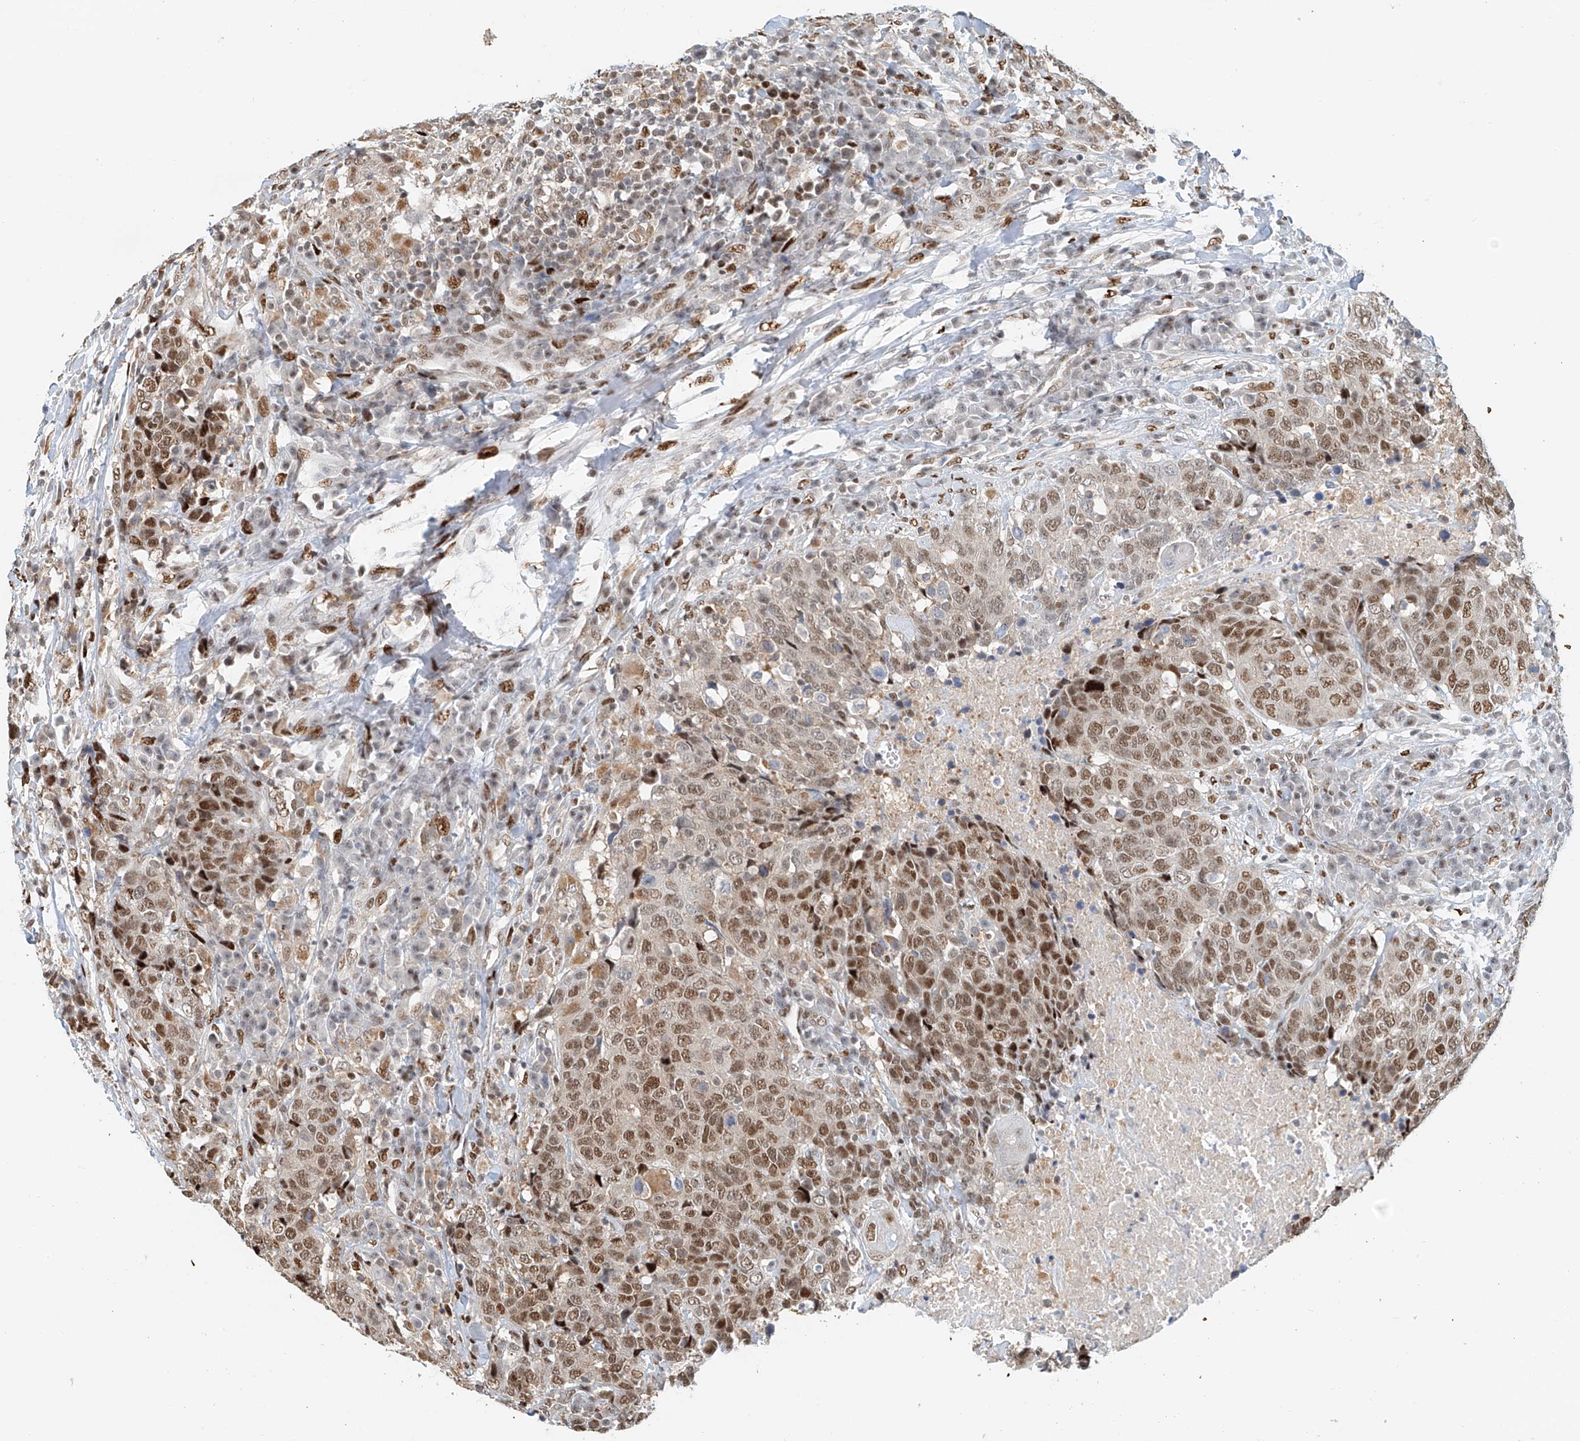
{"staining": {"intensity": "moderate", "quantity": ">75%", "location": "nuclear"}, "tissue": "head and neck cancer", "cell_type": "Tumor cells", "image_type": "cancer", "snomed": [{"axis": "morphology", "description": "Squamous cell carcinoma, NOS"}, {"axis": "topography", "description": "Head-Neck"}], "caption": "Head and neck cancer (squamous cell carcinoma) tissue shows moderate nuclear expression in about >75% of tumor cells", "gene": "ZNF514", "patient": {"sex": "male", "age": 66}}